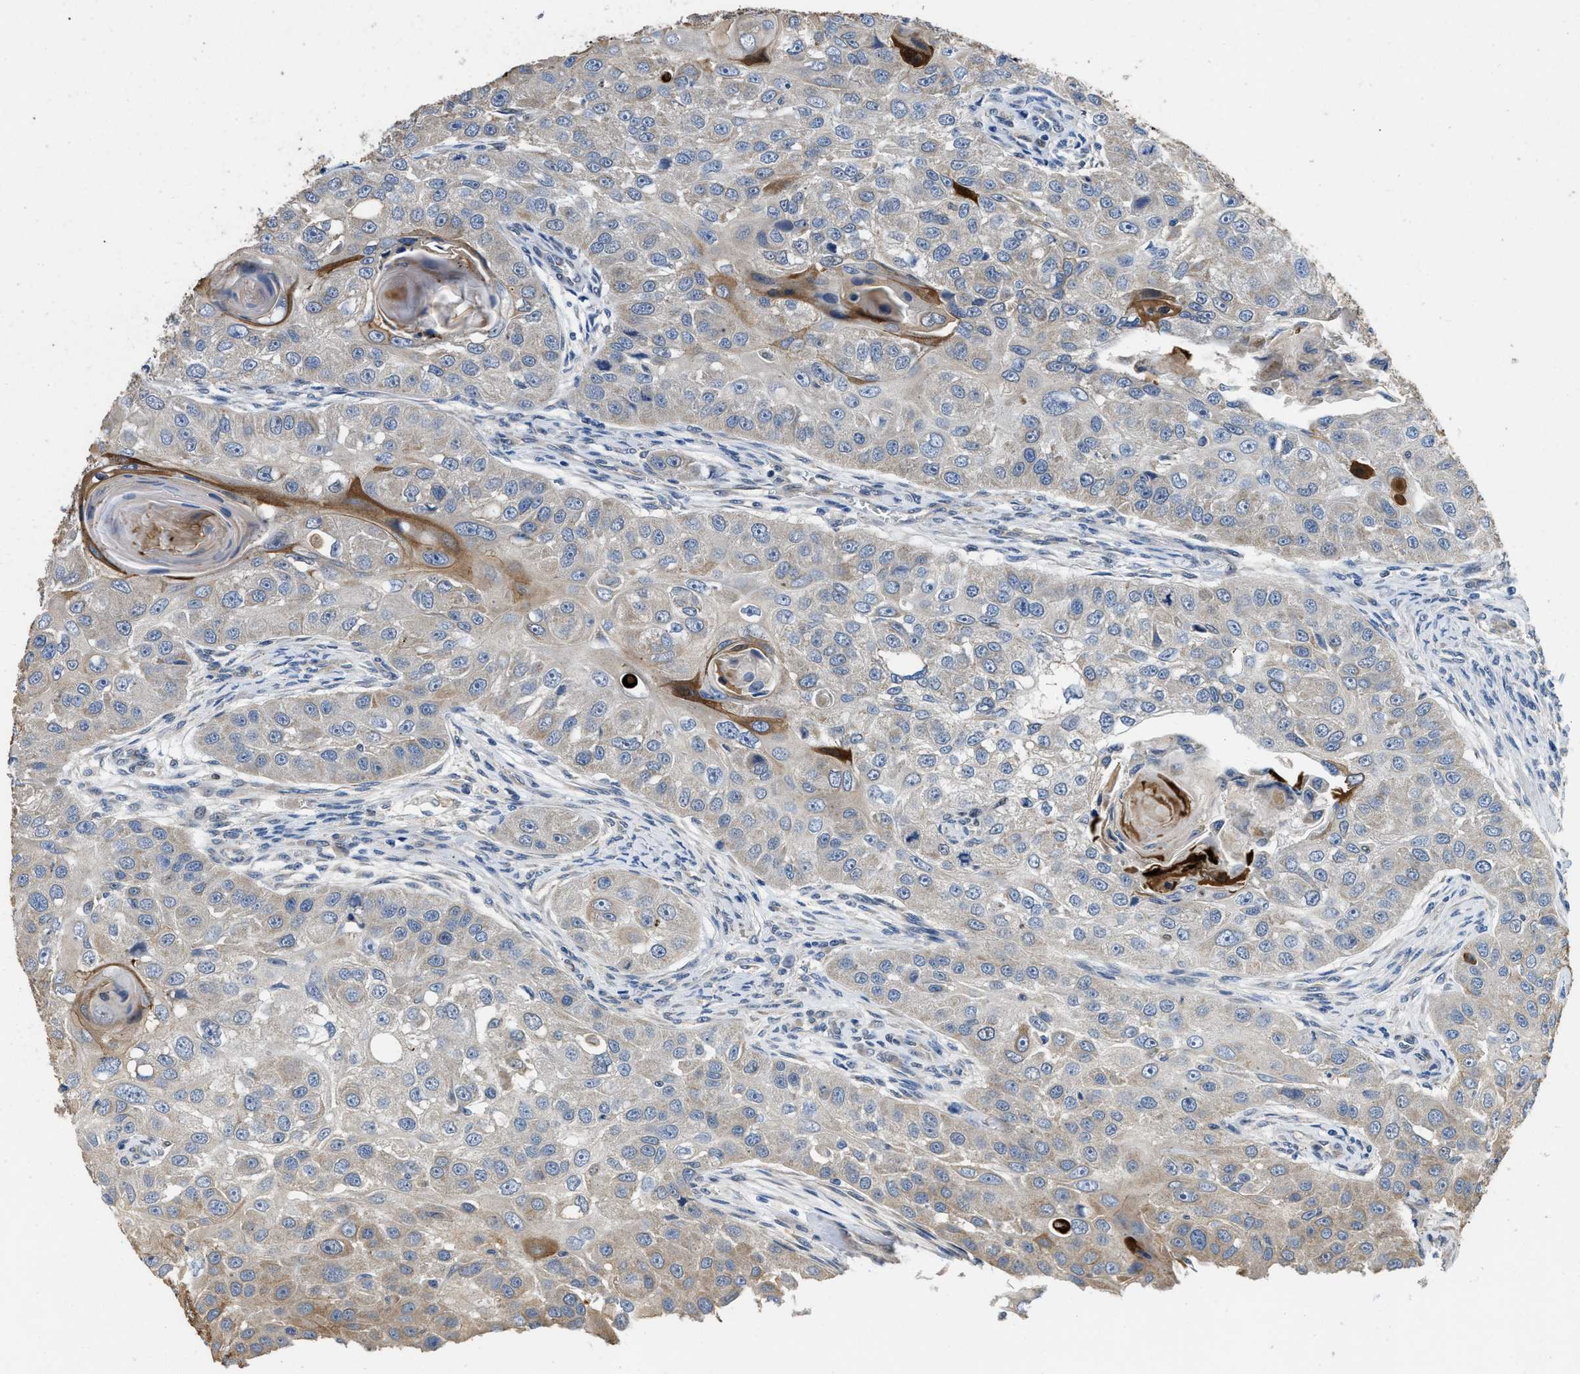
{"staining": {"intensity": "weak", "quantity": "<25%", "location": "cytoplasmic/membranous"}, "tissue": "head and neck cancer", "cell_type": "Tumor cells", "image_type": "cancer", "snomed": [{"axis": "morphology", "description": "Normal tissue, NOS"}, {"axis": "morphology", "description": "Squamous cell carcinoma, NOS"}, {"axis": "topography", "description": "Skeletal muscle"}, {"axis": "topography", "description": "Head-Neck"}], "caption": "The immunohistochemistry micrograph has no significant positivity in tumor cells of head and neck cancer (squamous cell carcinoma) tissue.", "gene": "RAPH1", "patient": {"sex": "male", "age": 51}}